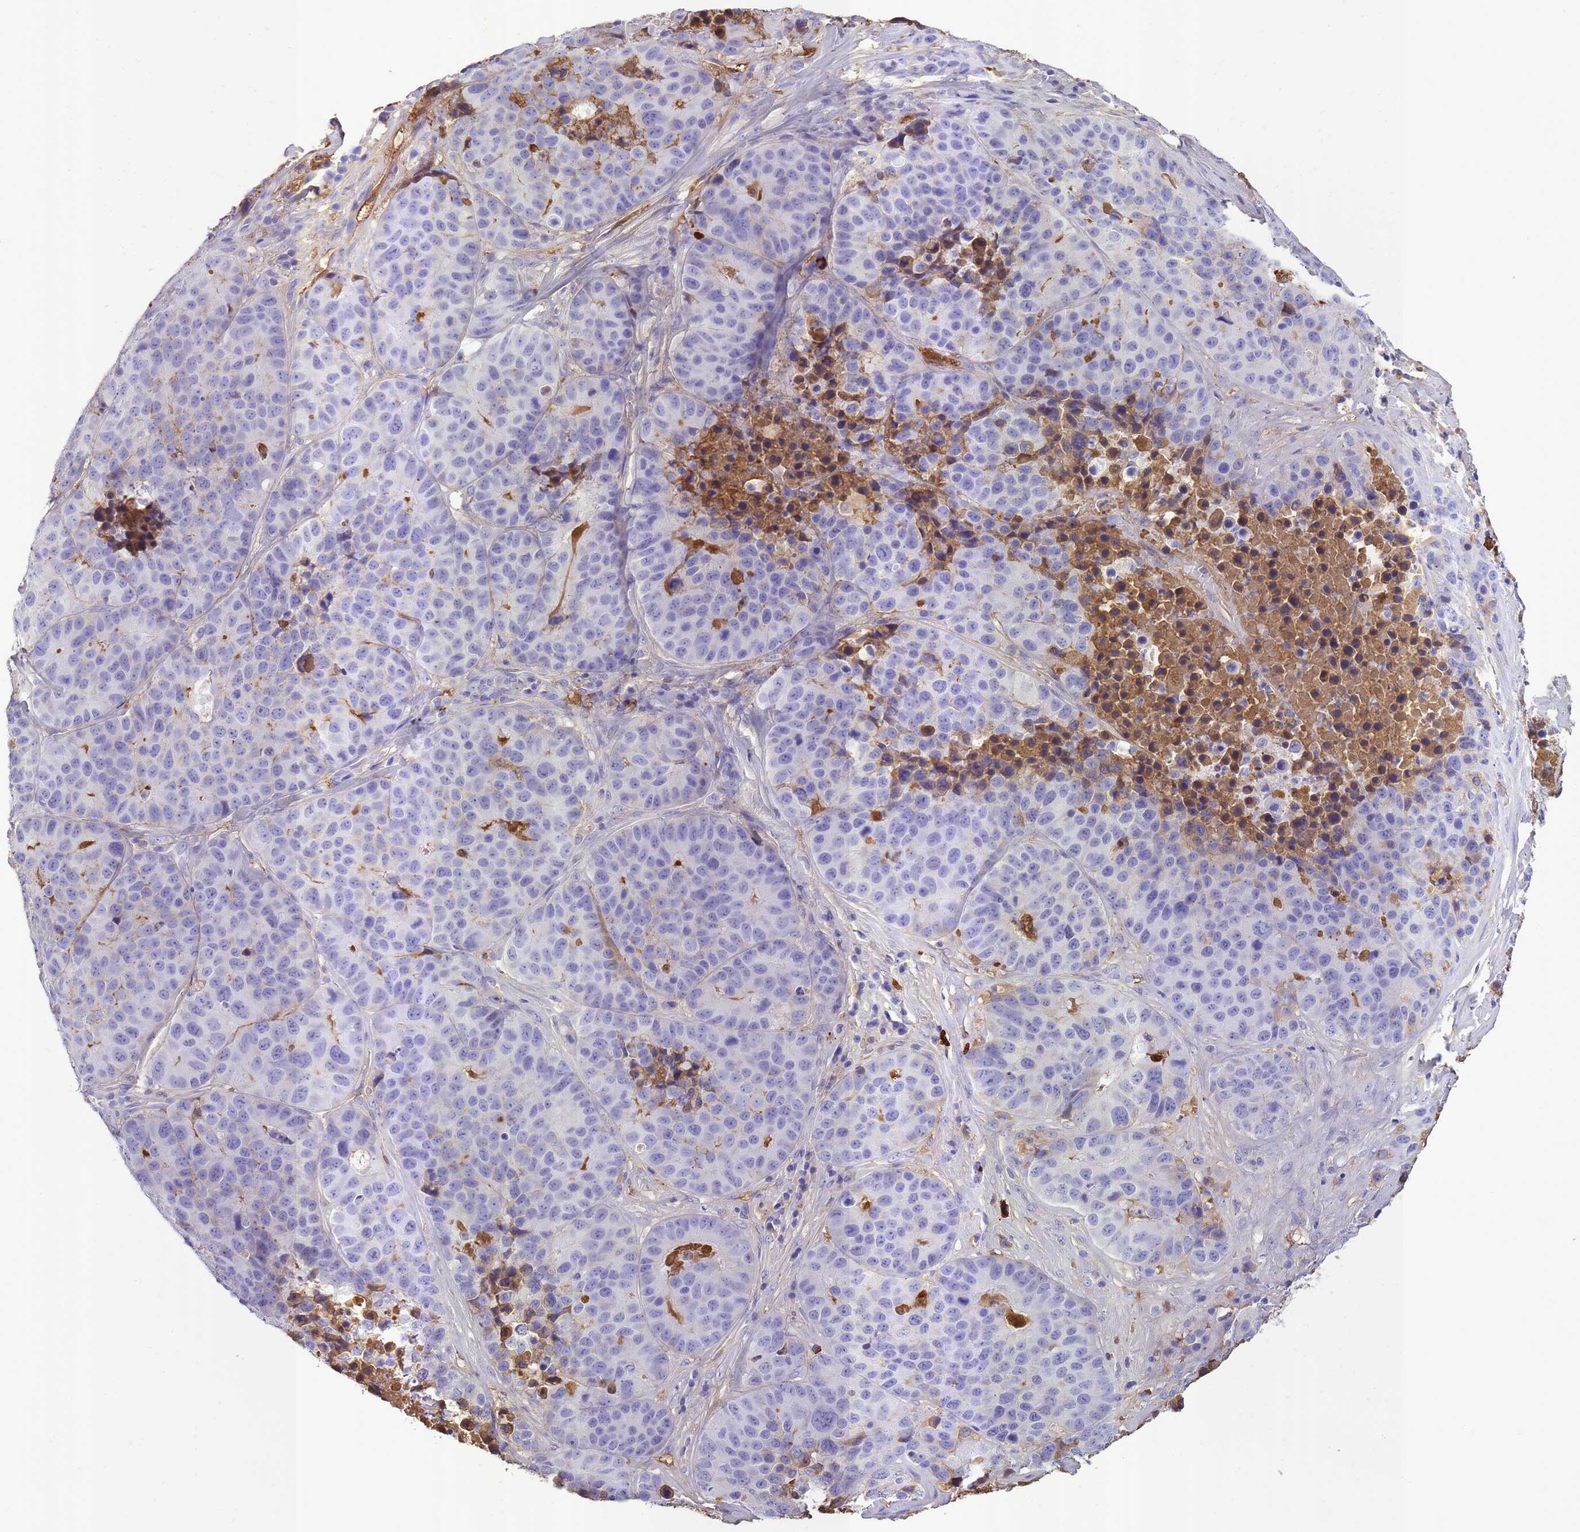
{"staining": {"intensity": "negative", "quantity": "none", "location": "none"}, "tissue": "stomach cancer", "cell_type": "Tumor cells", "image_type": "cancer", "snomed": [{"axis": "morphology", "description": "Adenocarcinoma, NOS"}, {"axis": "topography", "description": "Stomach"}], "caption": "Histopathology image shows no protein expression in tumor cells of adenocarcinoma (stomach) tissue. (Brightfield microscopy of DAB IHC at high magnification).", "gene": "IGKV1D-42", "patient": {"sex": "male", "age": 71}}